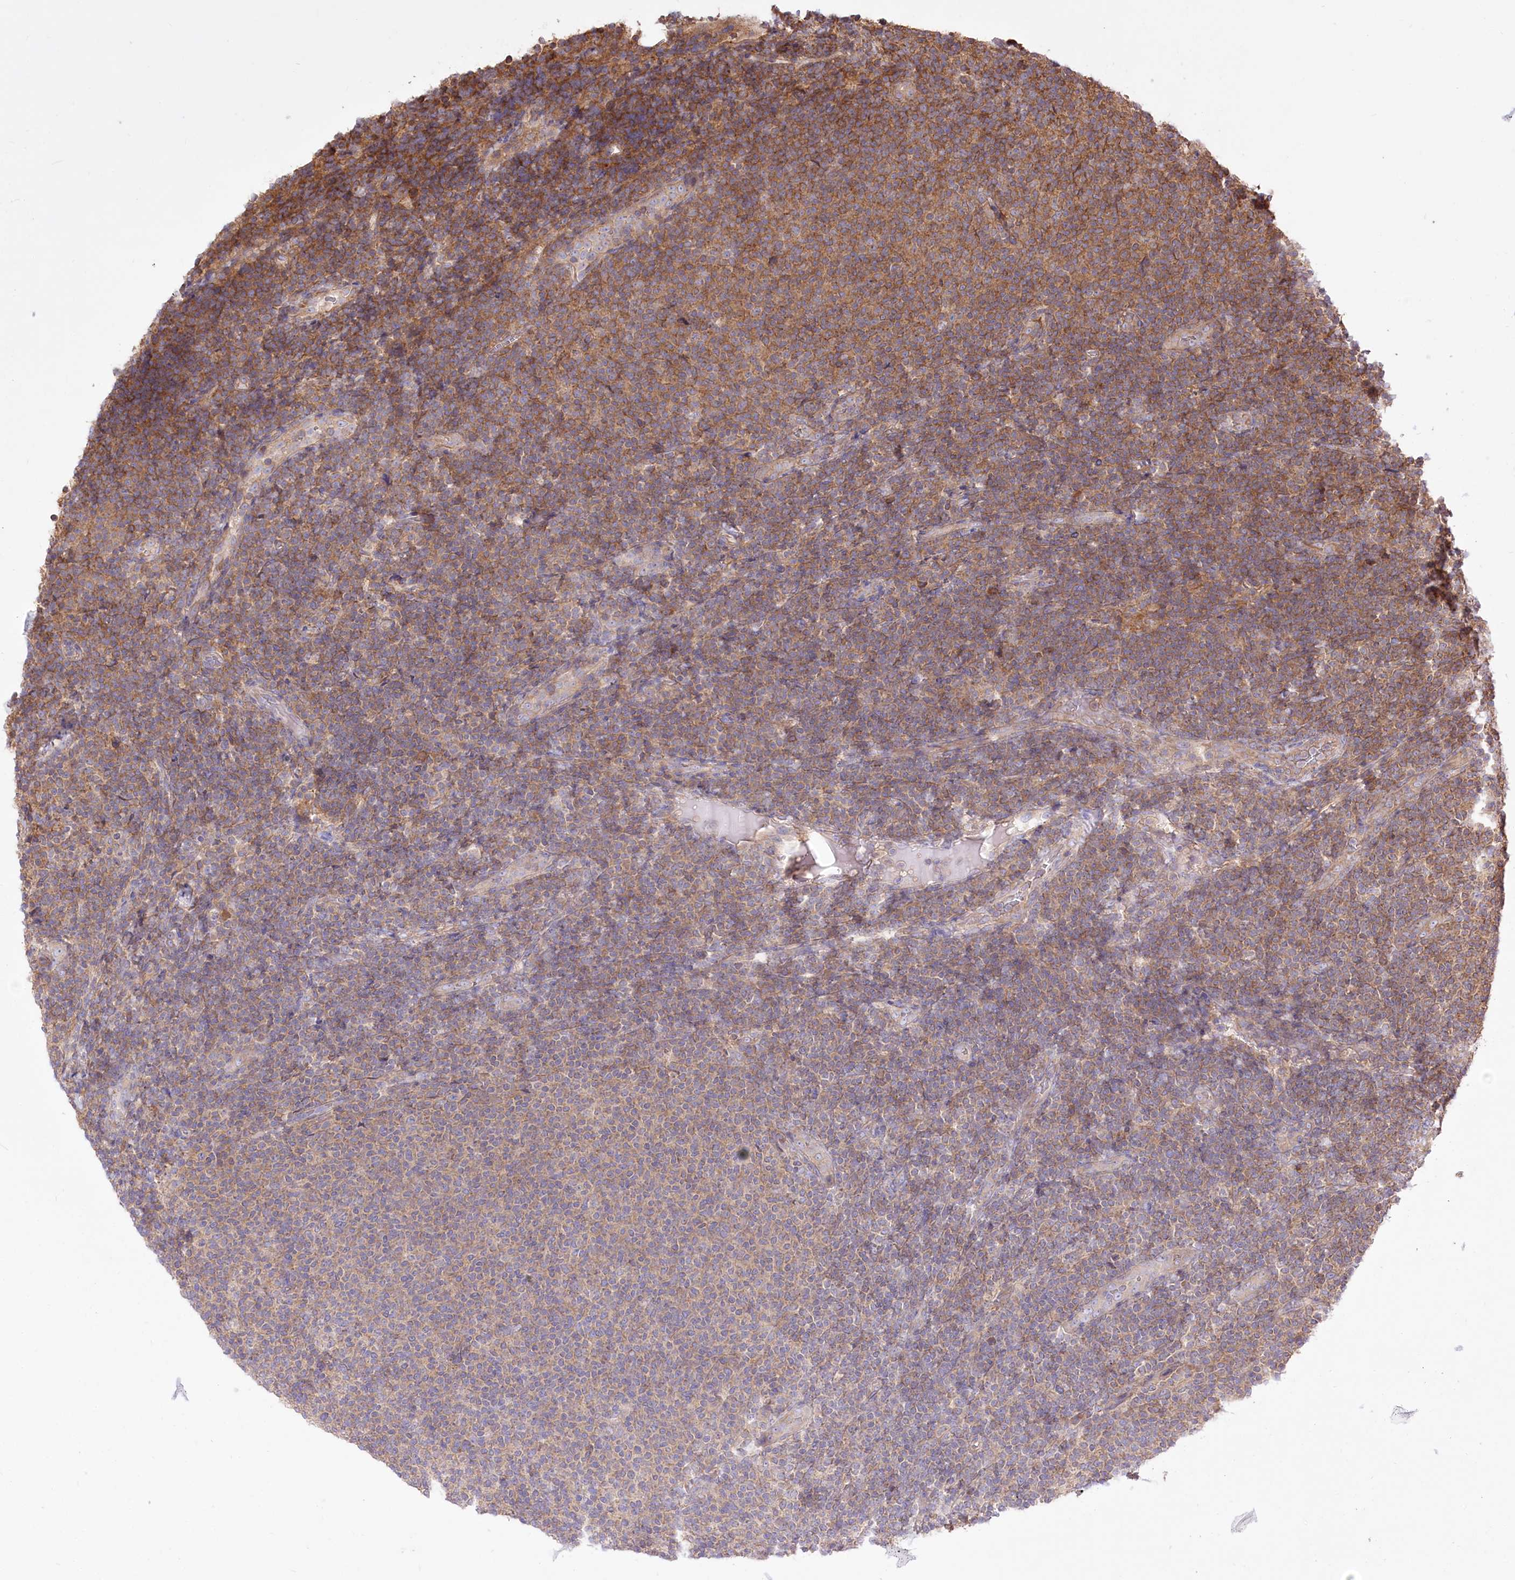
{"staining": {"intensity": "moderate", "quantity": "25%-75%", "location": "cytoplasmic/membranous"}, "tissue": "lymphoma", "cell_type": "Tumor cells", "image_type": "cancer", "snomed": [{"axis": "morphology", "description": "Malignant lymphoma, non-Hodgkin's type, Low grade"}, {"axis": "topography", "description": "Lymph node"}], "caption": "The photomicrograph reveals a brown stain indicating the presence of a protein in the cytoplasmic/membranous of tumor cells in low-grade malignant lymphoma, non-Hodgkin's type.", "gene": "XYLB", "patient": {"sex": "male", "age": 66}}